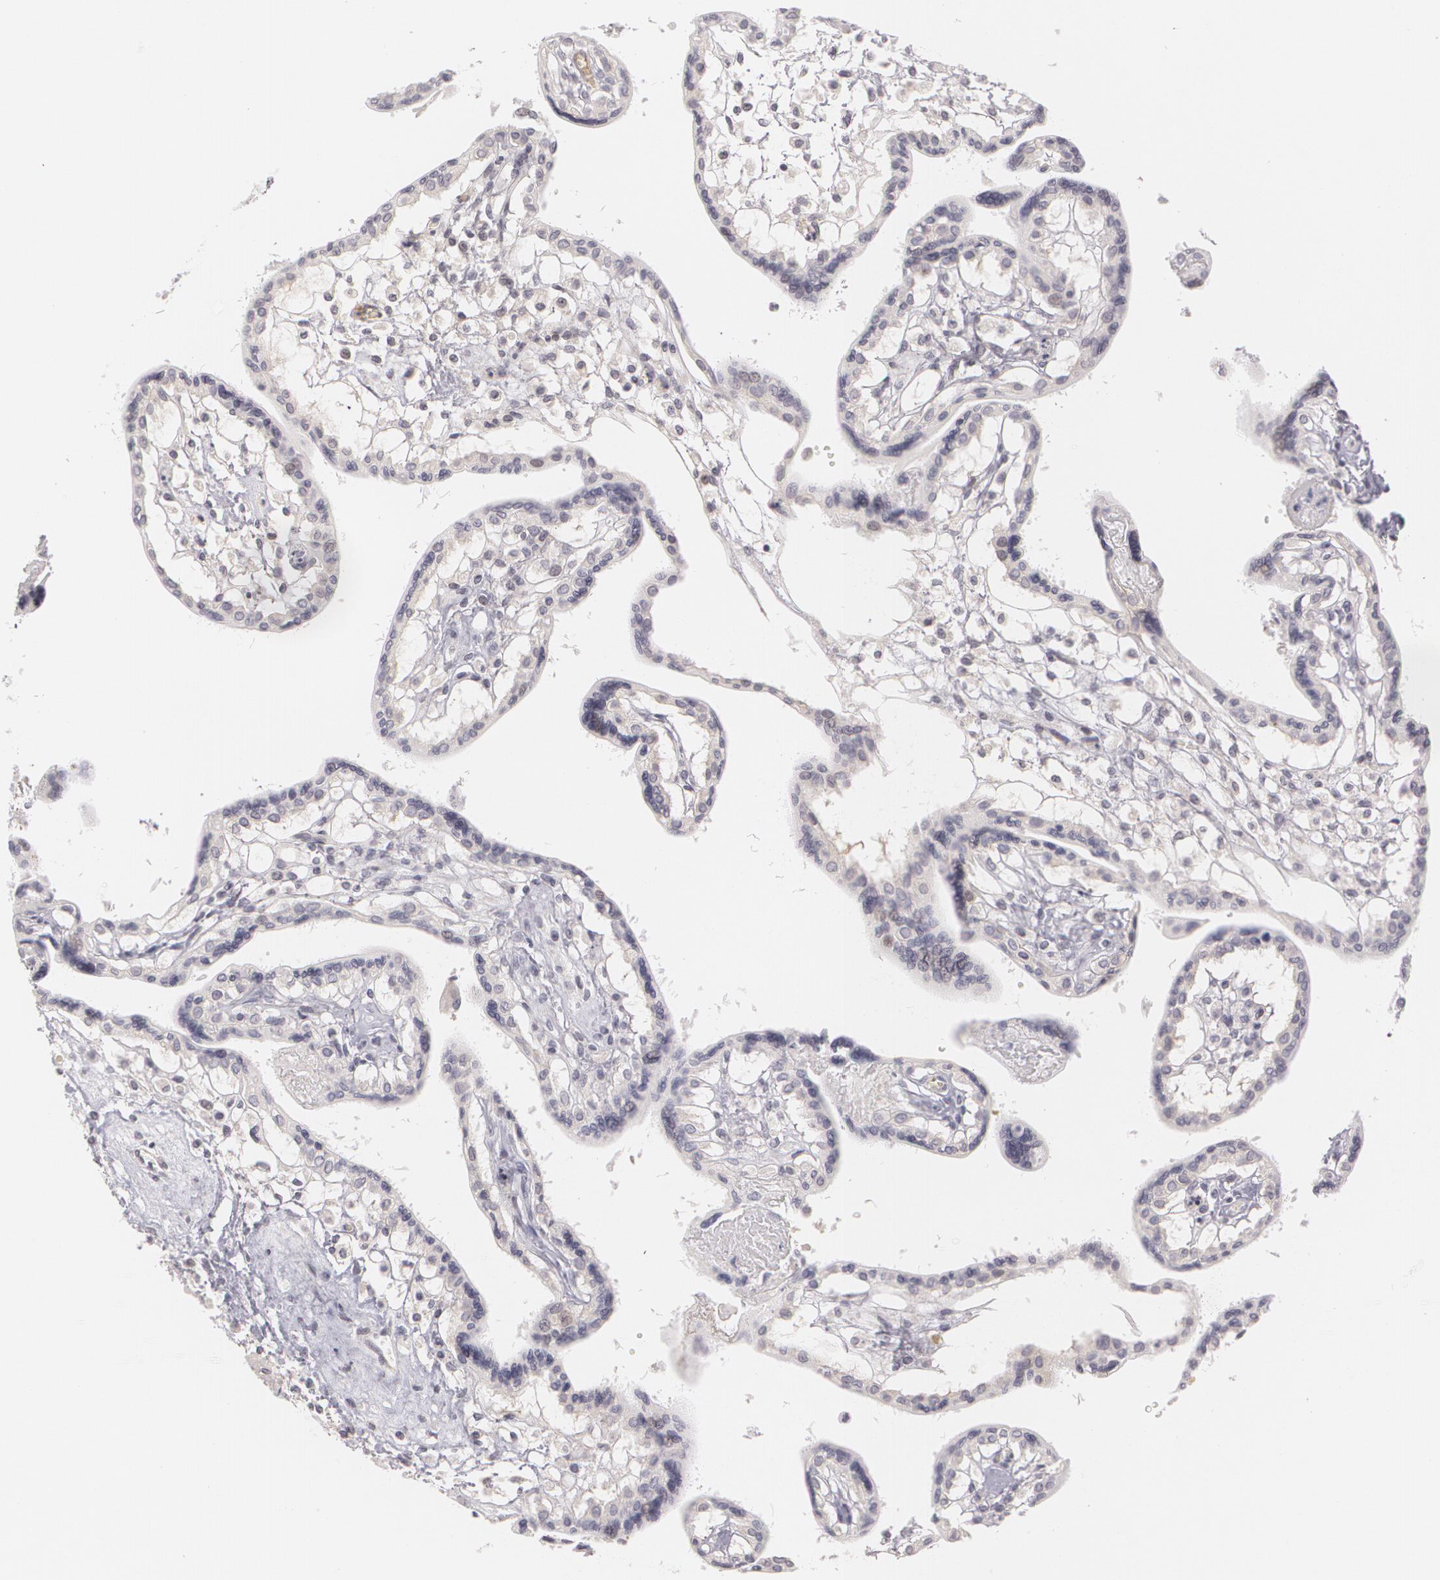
{"staining": {"intensity": "negative", "quantity": "none", "location": "none"}, "tissue": "placenta", "cell_type": "Decidual cells", "image_type": "normal", "snomed": [{"axis": "morphology", "description": "Normal tissue, NOS"}, {"axis": "topography", "description": "Placenta"}], "caption": "Protein analysis of unremarkable placenta demonstrates no significant positivity in decidual cells.", "gene": "ZBTB16", "patient": {"sex": "female", "age": 31}}